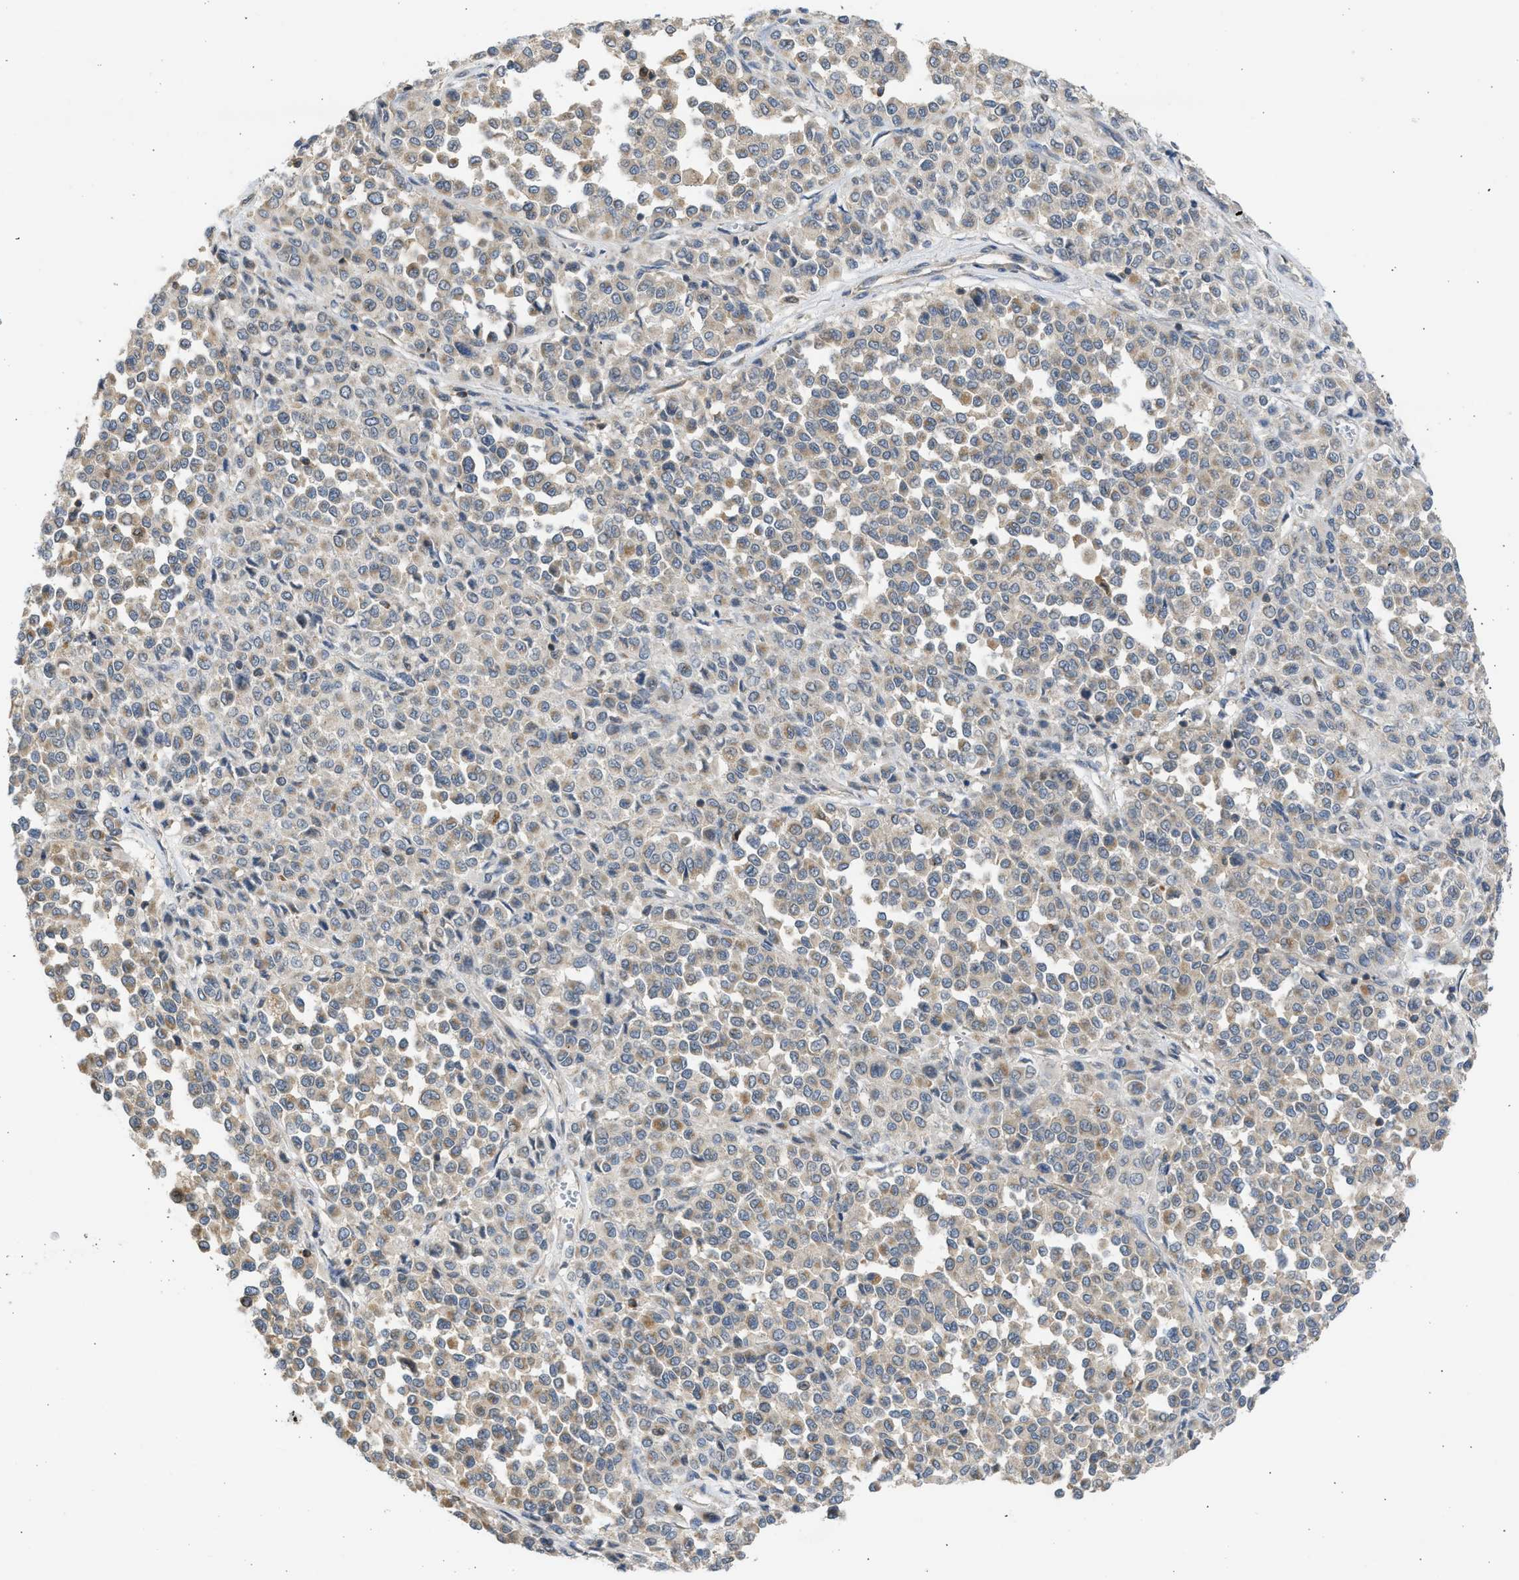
{"staining": {"intensity": "weak", "quantity": ">75%", "location": "cytoplasmic/membranous"}, "tissue": "melanoma", "cell_type": "Tumor cells", "image_type": "cancer", "snomed": [{"axis": "morphology", "description": "Malignant melanoma, Metastatic site"}, {"axis": "topography", "description": "Pancreas"}], "caption": "A high-resolution image shows immunohistochemistry (IHC) staining of malignant melanoma (metastatic site), which demonstrates weak cytoplasmic/membranous staining in about >75% of tumor cells.", "gene": "CYP1A1", "patient": {"sex": "female", "age": 30}}